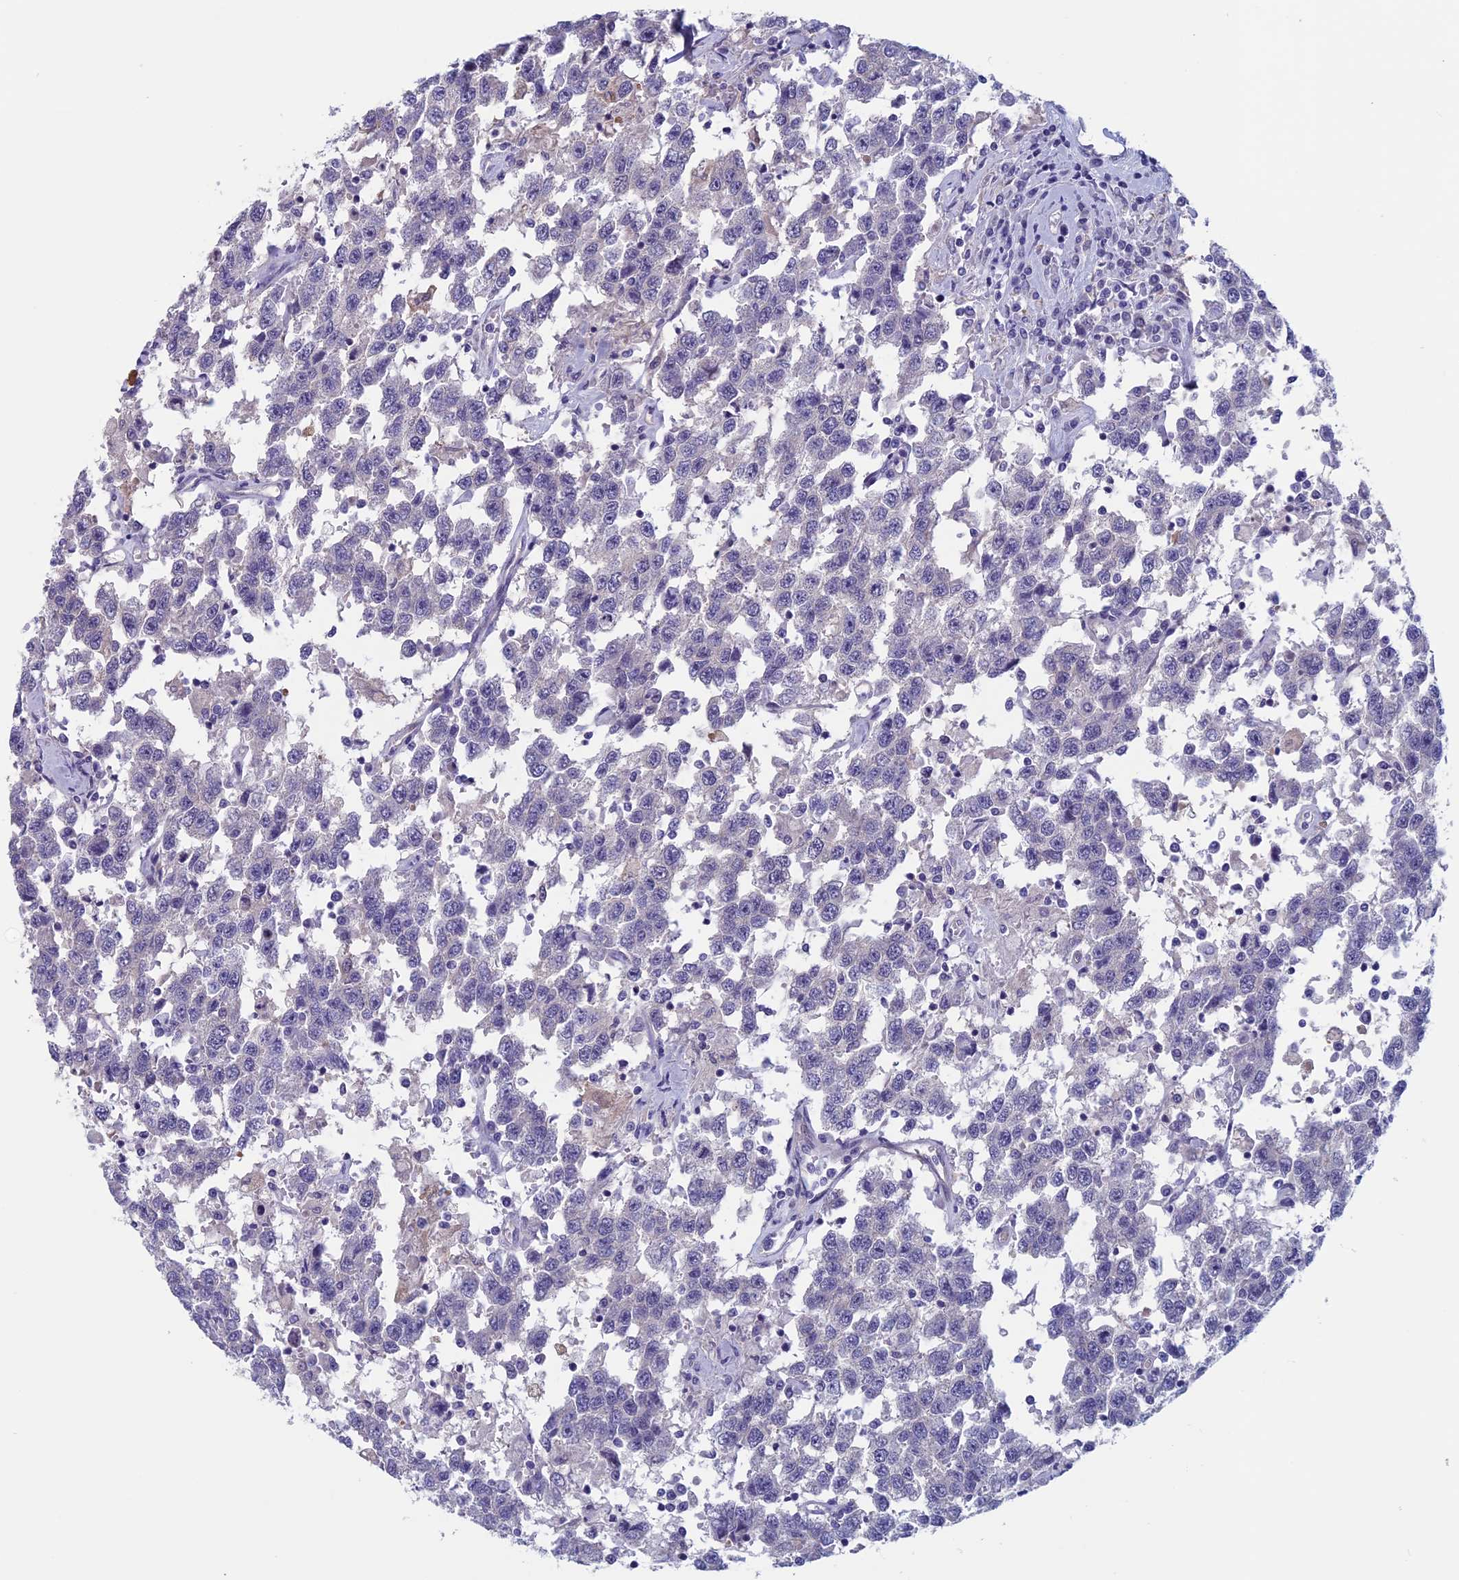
{"staining": {"intensity": "negative", "quantity": "none", "location": "none"}, "tissue": "testis cancer", "cell_type": "Tumor cells", "image_type": "cancer", "snomed": [{"axis": "morphology", "description": "Seminoma, NOS"}, {"axis": "topography", "description": "Testis"}], "caption": "High magnification brightfield microscopy of testis cancer stained with DAB (3,3'-diaminobenzidine) (brown) and counterstained with hematoxylin (blue): tumor cells show no significant expression. (DAB immunohistochemistry (IHC) with hematoxylin counter stain).", "gene": "CNOT6L", "patient": {"sex": "male", "age": 41}}